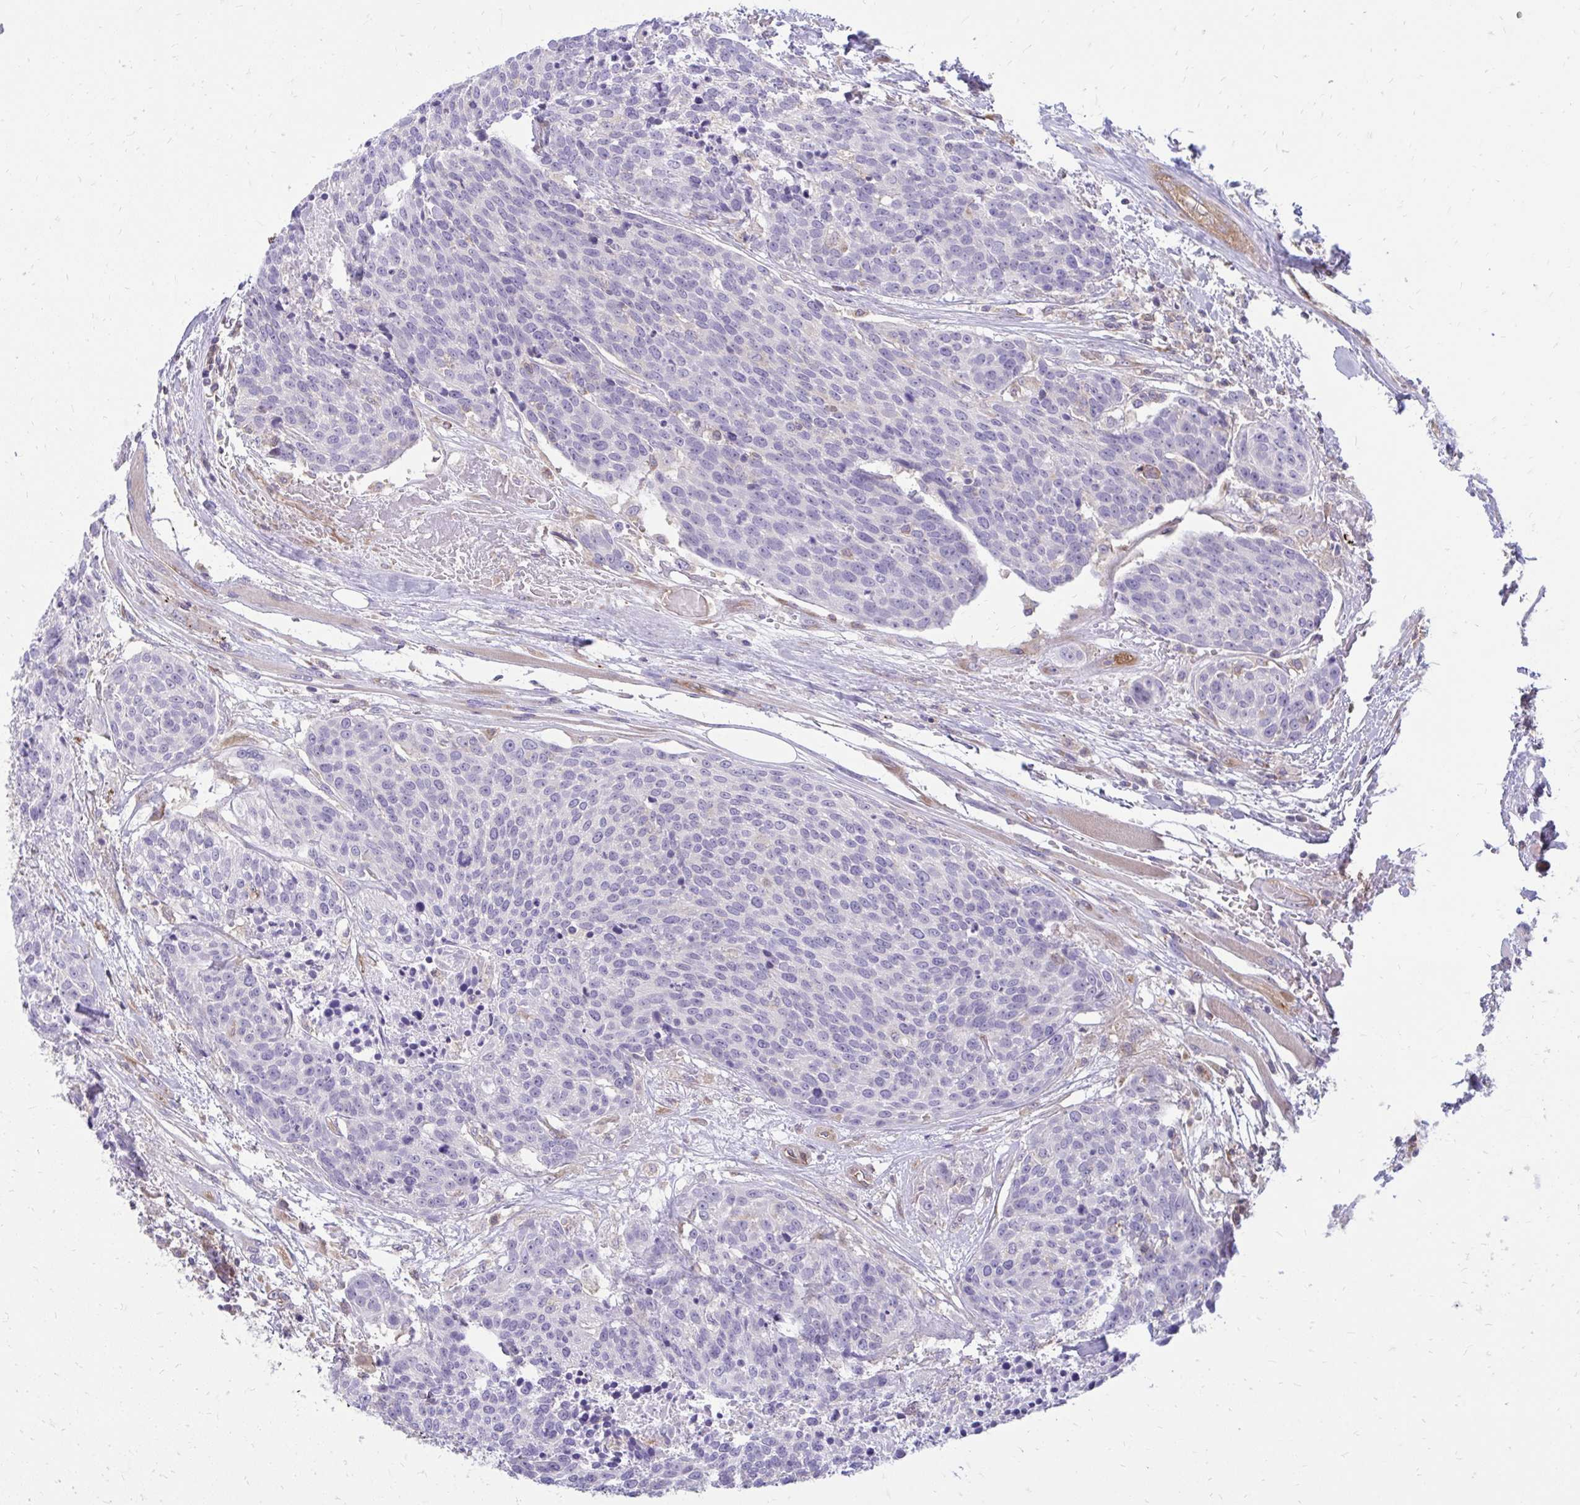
{"staining": {"intensity": "negative", "quantity": "none", "location": "none"}, "tissue": "head and neck cancer", "cell_type": "Tumor cells", "image_type": "cancer", "snomed": [{"axis": "morphology", "description": "Squamous cell carcinoma, NOS"}, {"axis": "topography", "description": "Oral tissue"}, {"axis": "topography", "description": "Head-Neck"}], "caption": "A high-resolution histopathology image shows immunohistochemistry staining of head and neck squamous cell carcinoma, which demonstrates no significant positivity in tumor cells. Nuclei are stained in blue.", "gene": "ASAP1", "patient": {"sex": "male", "age": 64}}